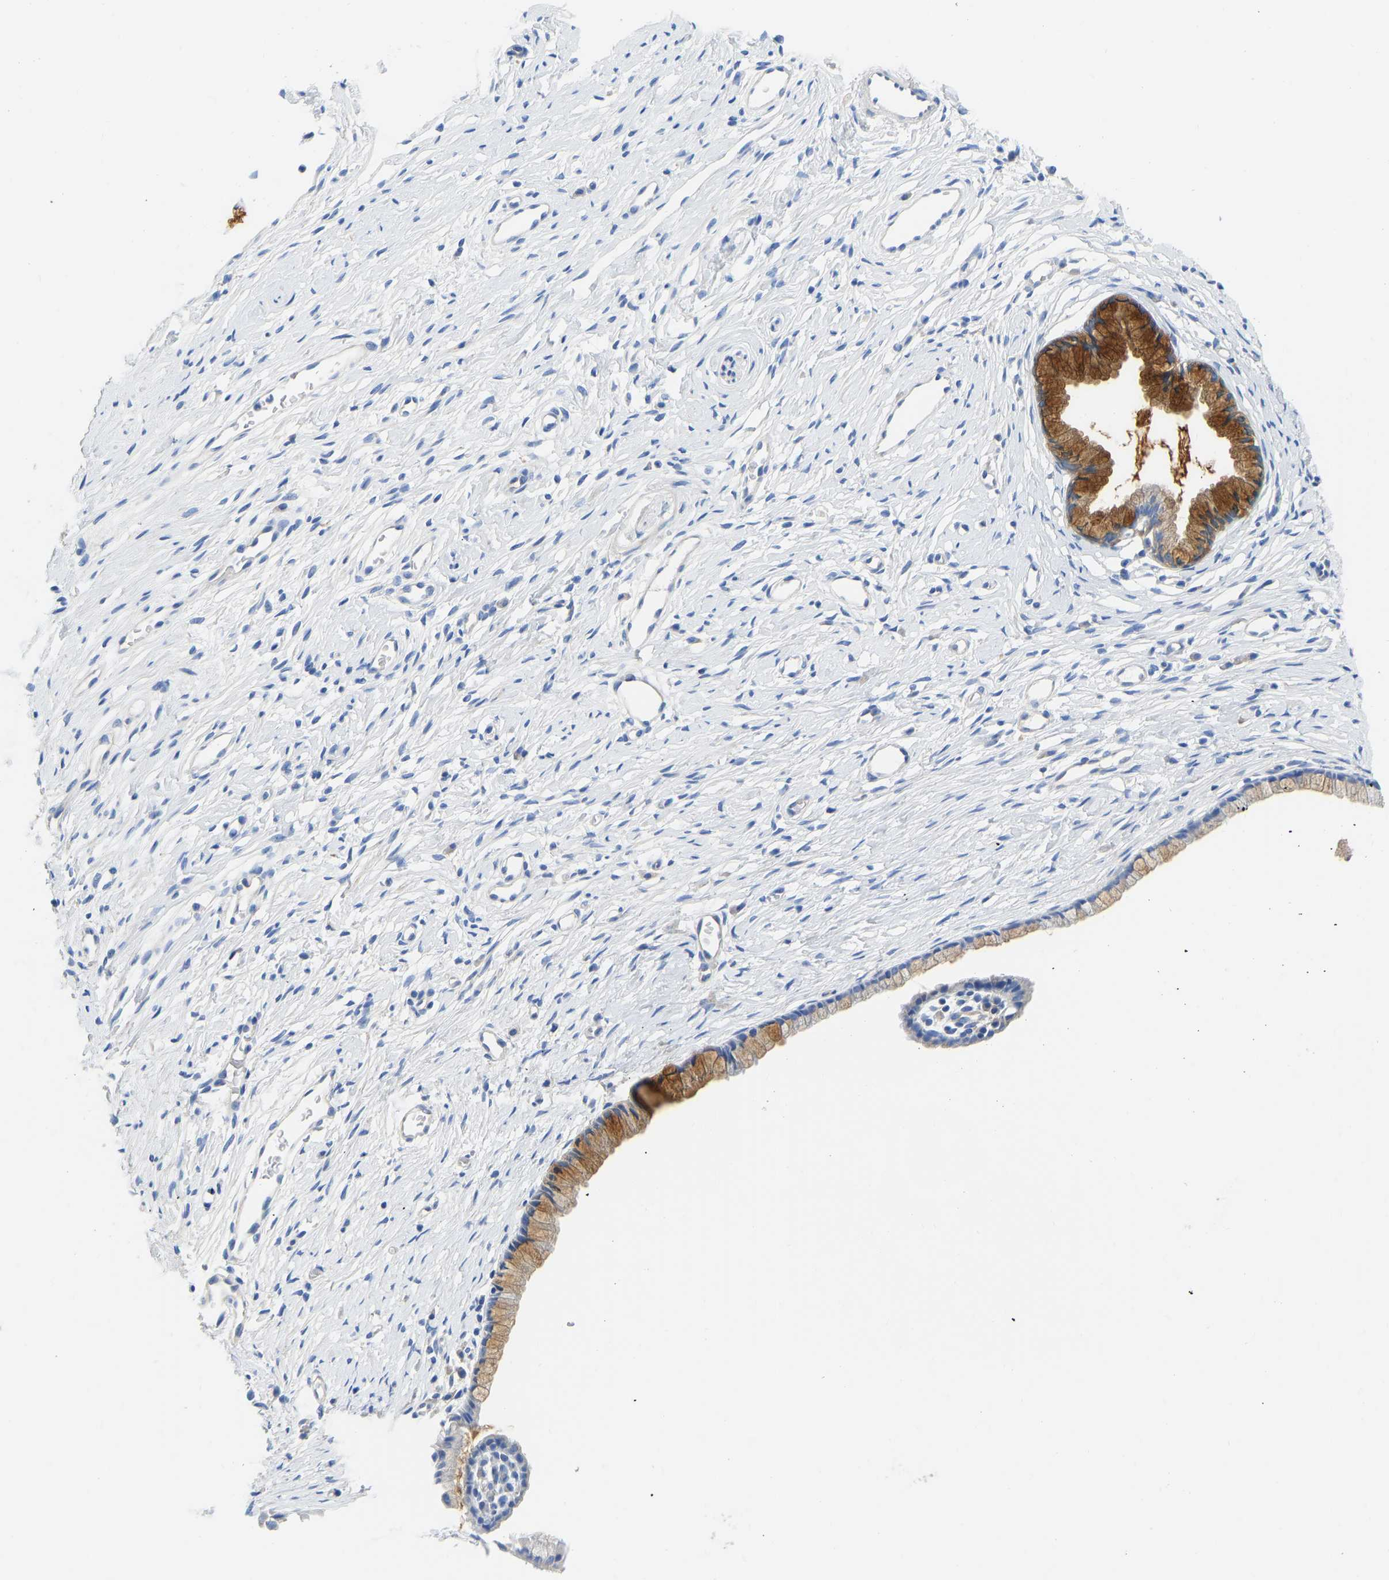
{"staining": {"intensity": "moderate", "quantity": "25%-75%", "location": "cytoplasmic/membranous"}, "tissue": "cervix", "cell_type": "Glandular cells", "image_type": "normal", "snomed": [{"axis": "morphology", "description": "Normal tissue, NOS"}, {"axis": "topography", "description": "Cervix"}], "caption": "IHC (DAB (3,3'-diaminobenzidine)) staining of normal human cervix displays moderate cytoplasmic/membranous protein expression in approximately 25%-75% of glandular cells.", "gene": "CHAD", "patient": {"sex": "female", "age": 77}}